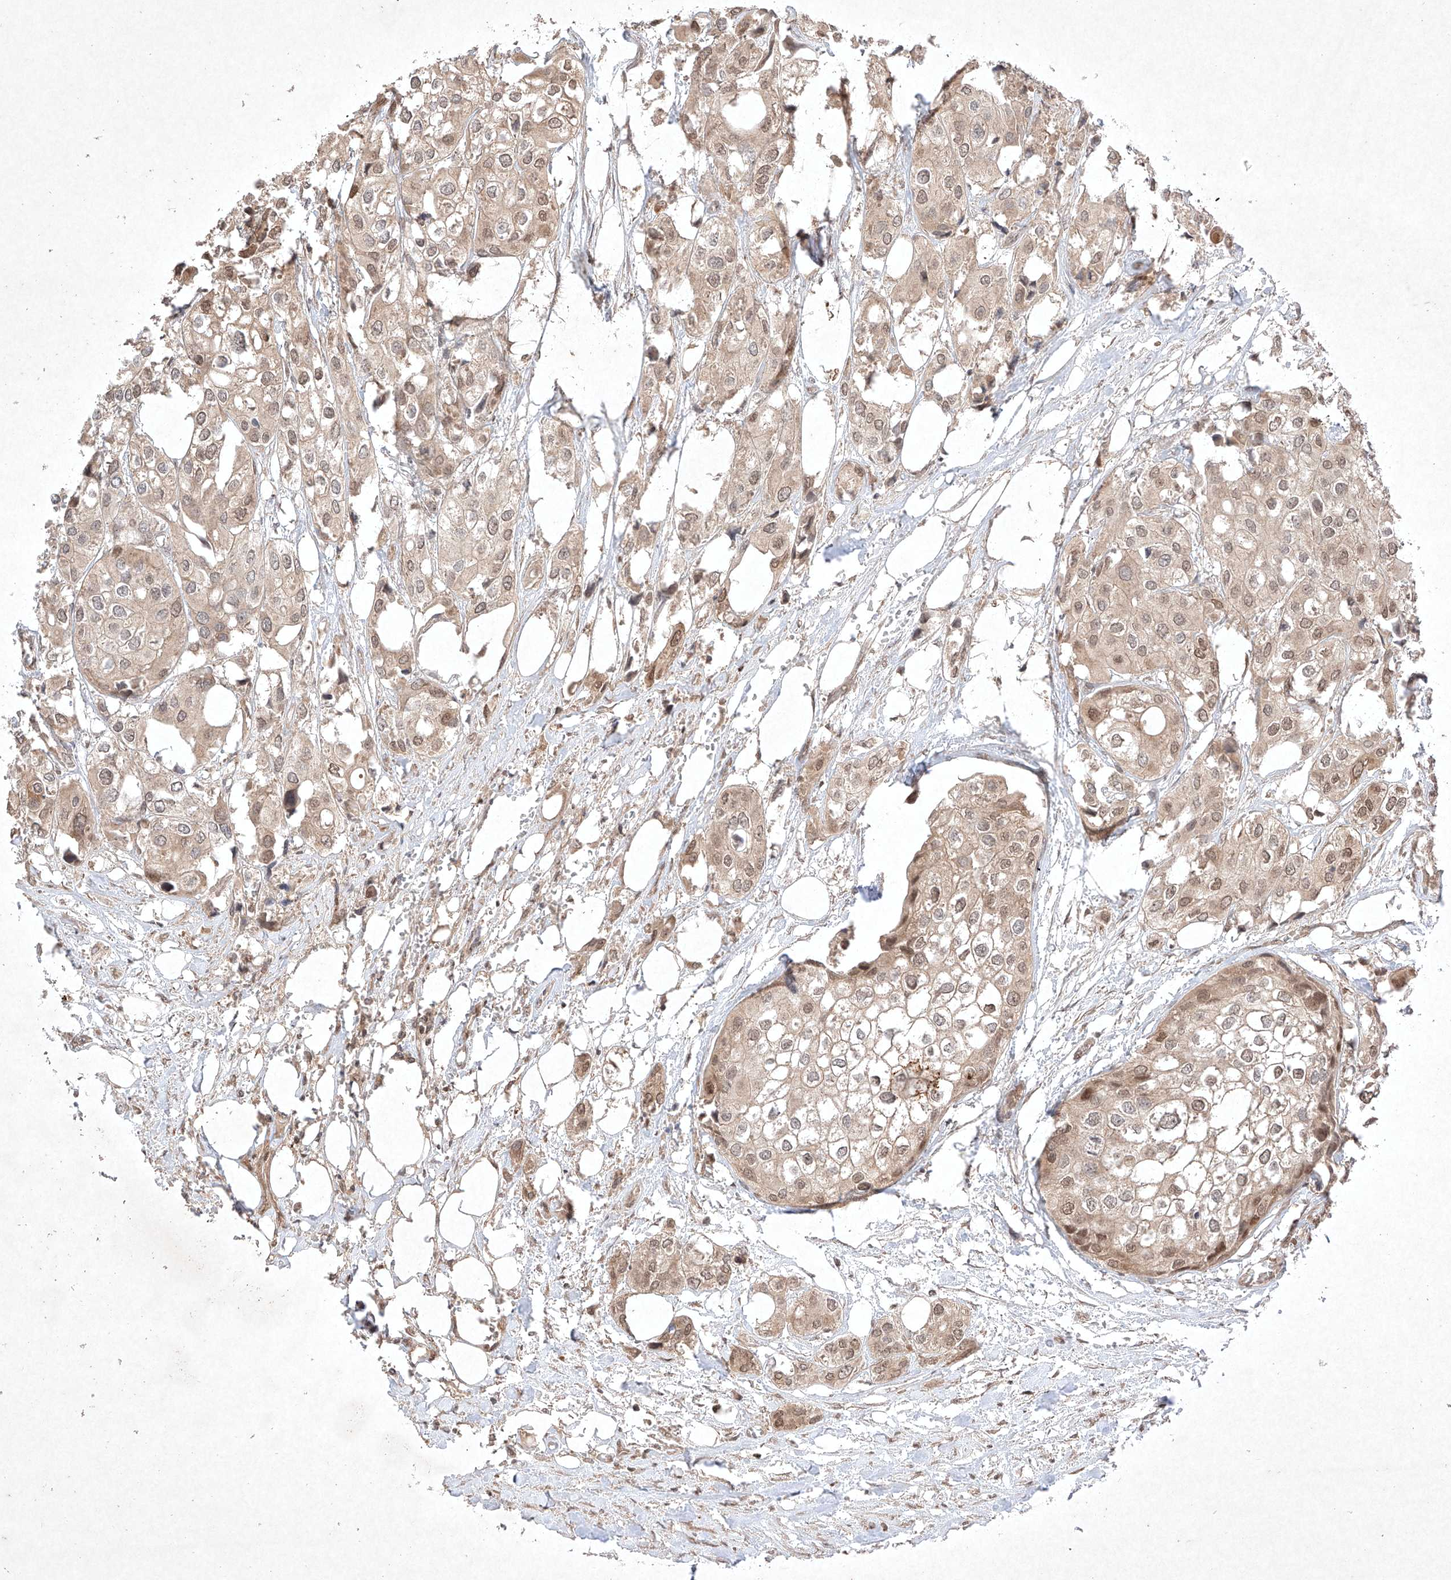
{"staining": {"intensity": "weak", "quantity": "25%-75%", "location": "nuclear"}, "tissue": "urothelial cancer", "cell_type": "Tumor cells", "image_type": "cancer", "snomed": [{"axis": "morphology", "description": "Urothelial carcinoma, High grade"}, {"axis": "topography", "description": "Urinary bladder"}], "caption": "Urothelial cancer stained with IHC shows weak nuclear staining in approximately 25%-75% of tumor cells.", "gene": "RNF31", "patient": {"sex": "male", "age": 64}}